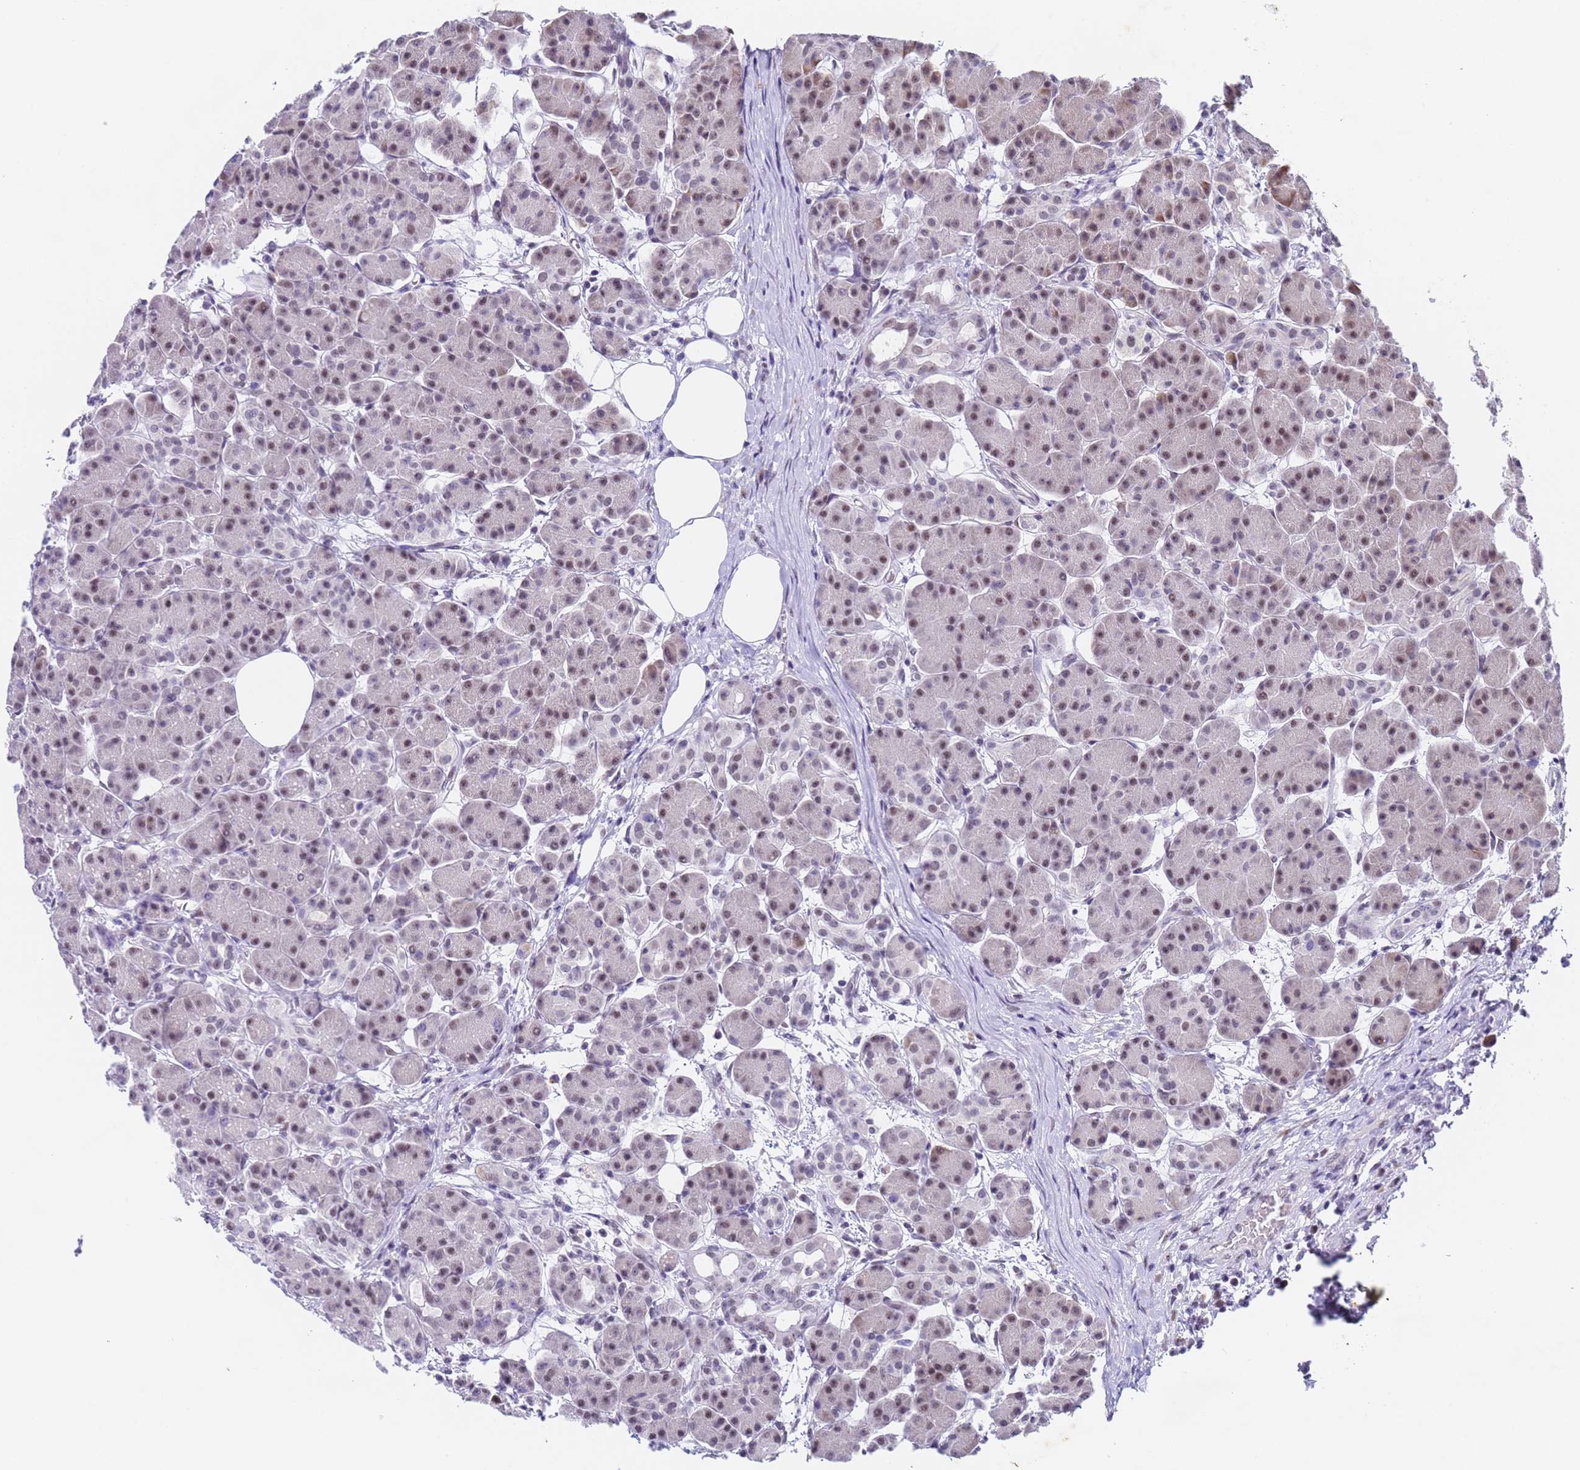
{"staining": {"intensity": "weak", "quantity": "25%-75%", "location": "nuclear"}, "tissue": "pancreas", "cell_type": "Exocrine glandular cells", "image_type": "normal", "snomed": [{"axis": "morphology", "description": "Normal tissue, NOS"}, {"axis": "topography", "description": "Pancreas"}], "caption": "Protein staining of benign pancreas shows weak nuclear positivity in about 25%-75% of exocrine glandular cells.", "gene": "FNBP4", "patient": {"sex": "male", "age": 63}}